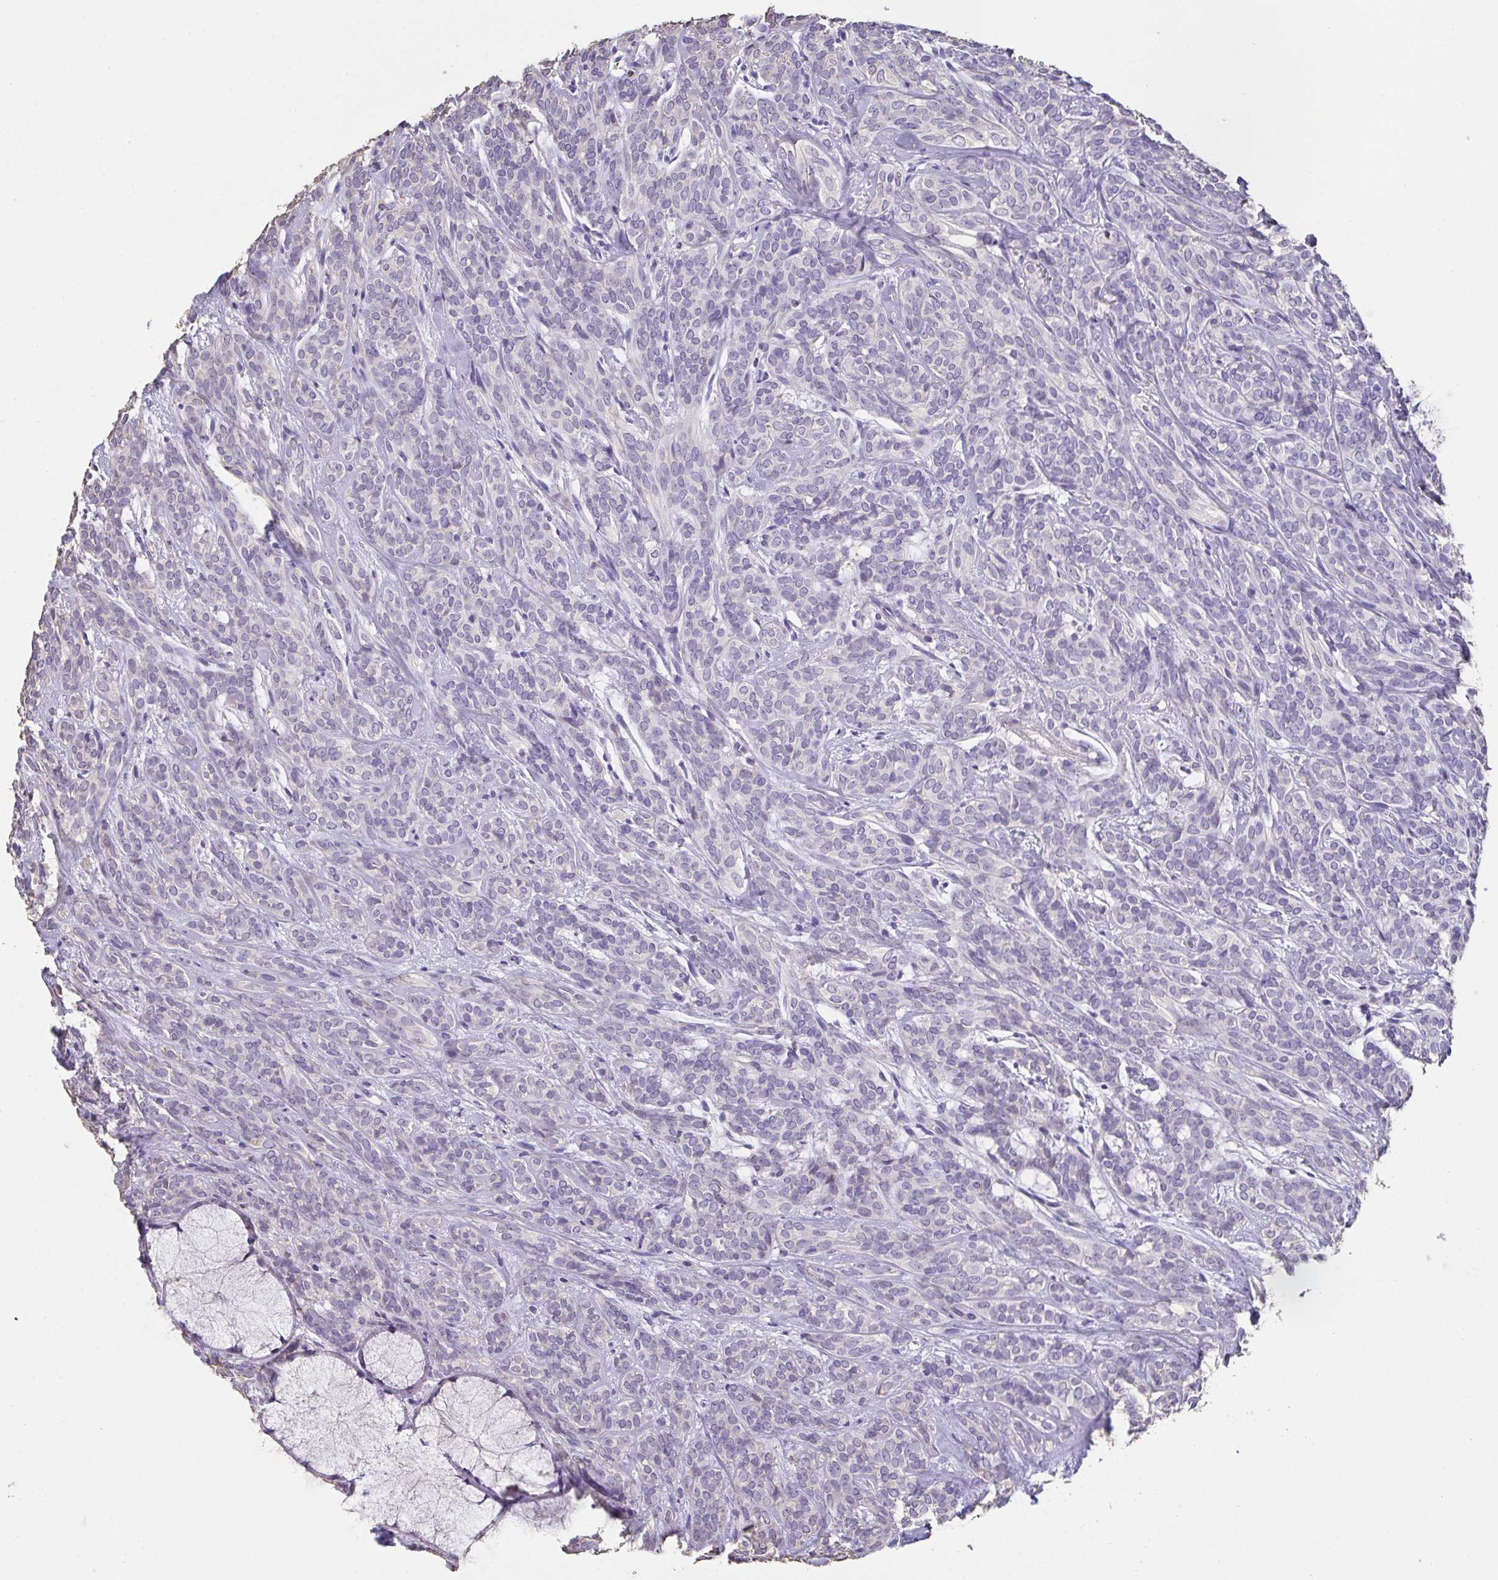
{"staining": {"intensity": "negative", "quantity": "none", "location": "none"}, "tissue": "head and neck cancer", "cell_type": "Tumor cells", "image_type": "cancer", "snomed": [{"axis": "morphology", "description": "Adenocarcinoma, NOS"}, {"axis": "topography", "description": "Head-Neck"}], "caption": "Immunohistochemical staining of head and neck cancer (adenocarcinoma) demonstrates no significant staining in tumor cells. (DAB immunohistochemistry with hematoxylin counter stain).", "gene": "IL23R", "patient": {"sex": "female", "age": 57}}